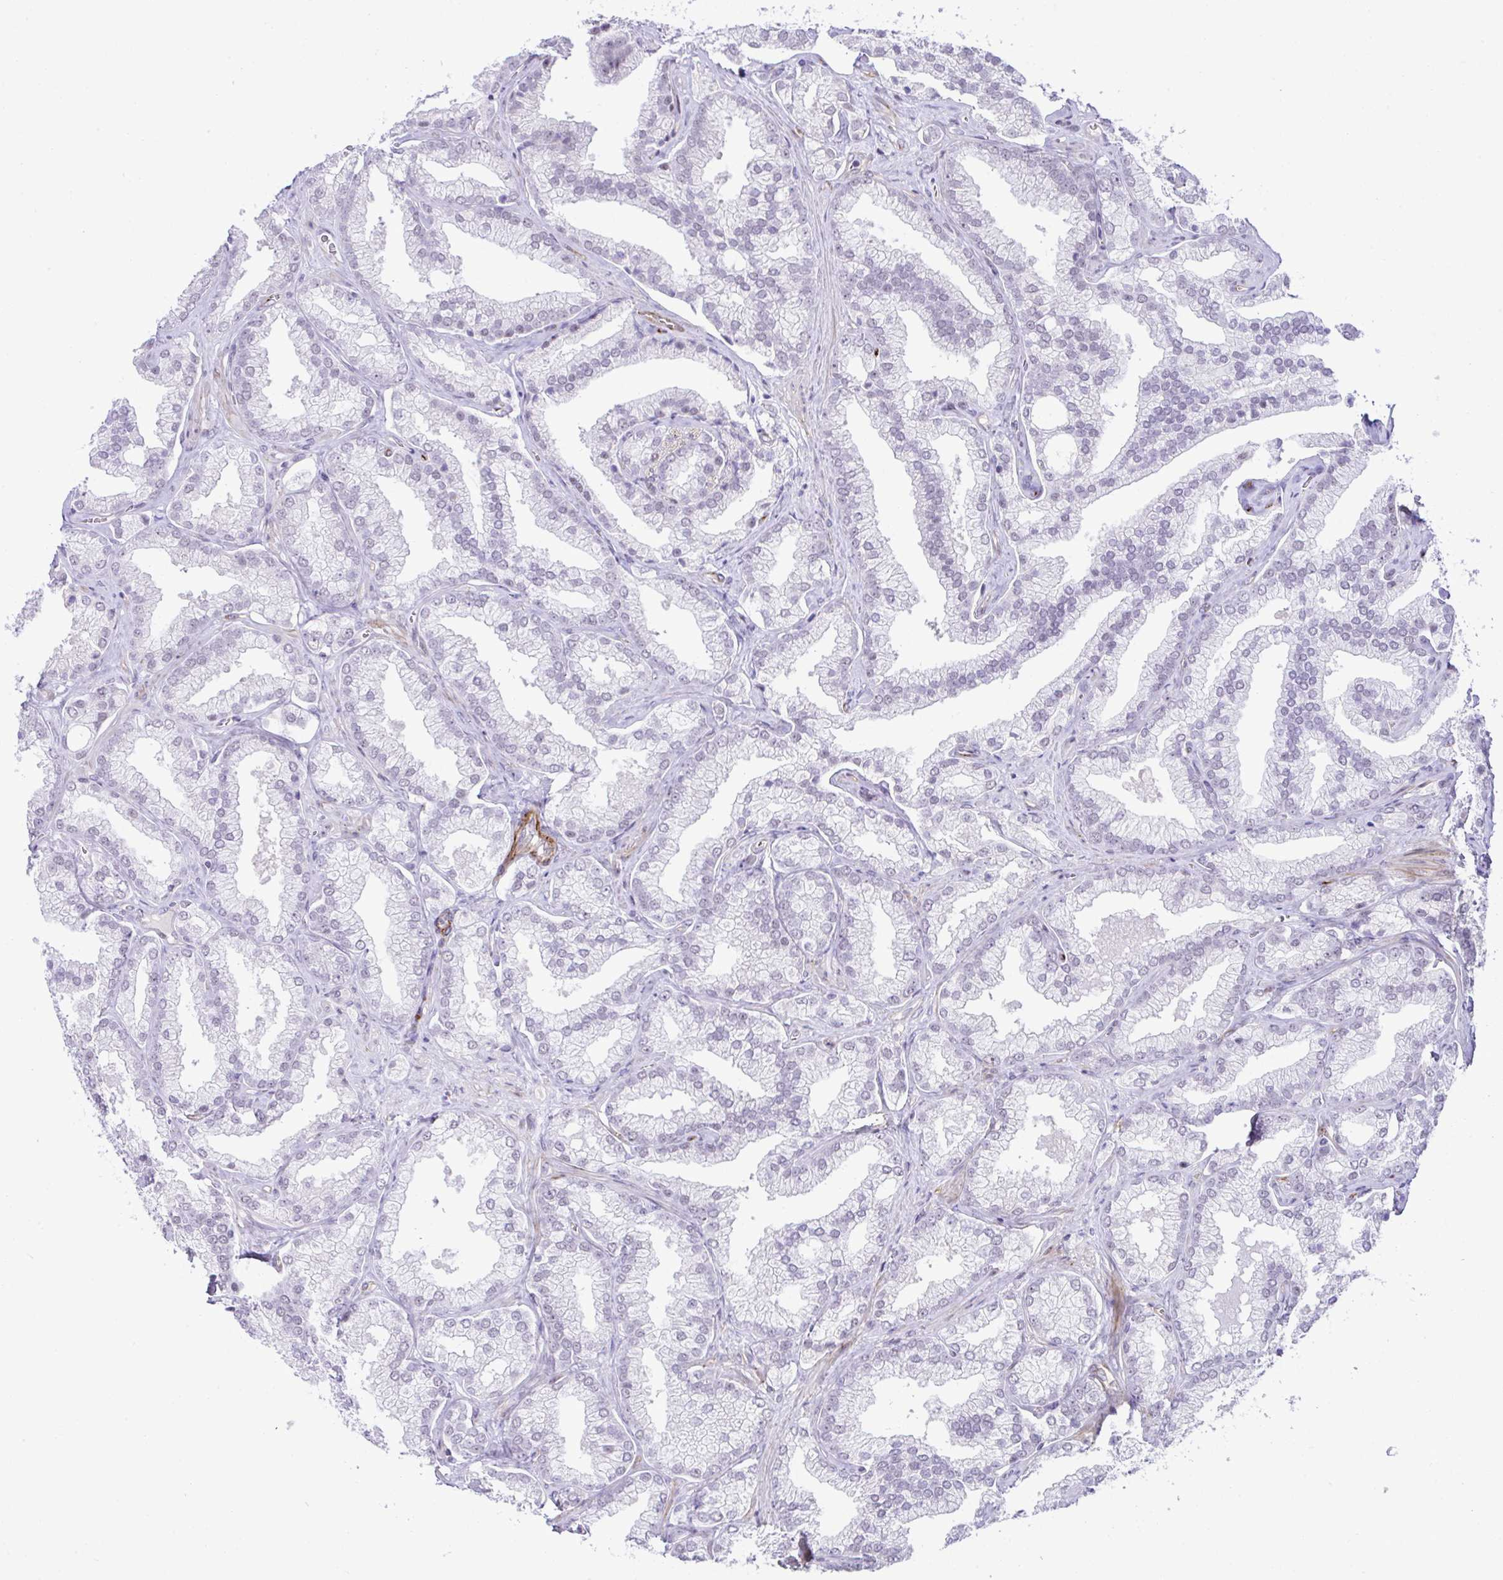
{"staining": {"intensity": "negative", "quantity": "none", "location": "none"}, "tissue": "prostate cancer", "cell_type": "Tumor cells", "image_type": "cancer", "snomed": [{"axis": "morphology", "description": "Adenocarcinoma, High grade"}, {"axis": "topography", "description": "Prostate"}], "caption": "A histopathology image of human prostate cancer (high-grade adenocarcinoma) is negative for staining in tumor cells. (DAB (3,3'-diaminobenzidine) immunohistochemistry, high magnification).", "gene": "FBXO34", "patient": {"sex": "male", "age": 68}}